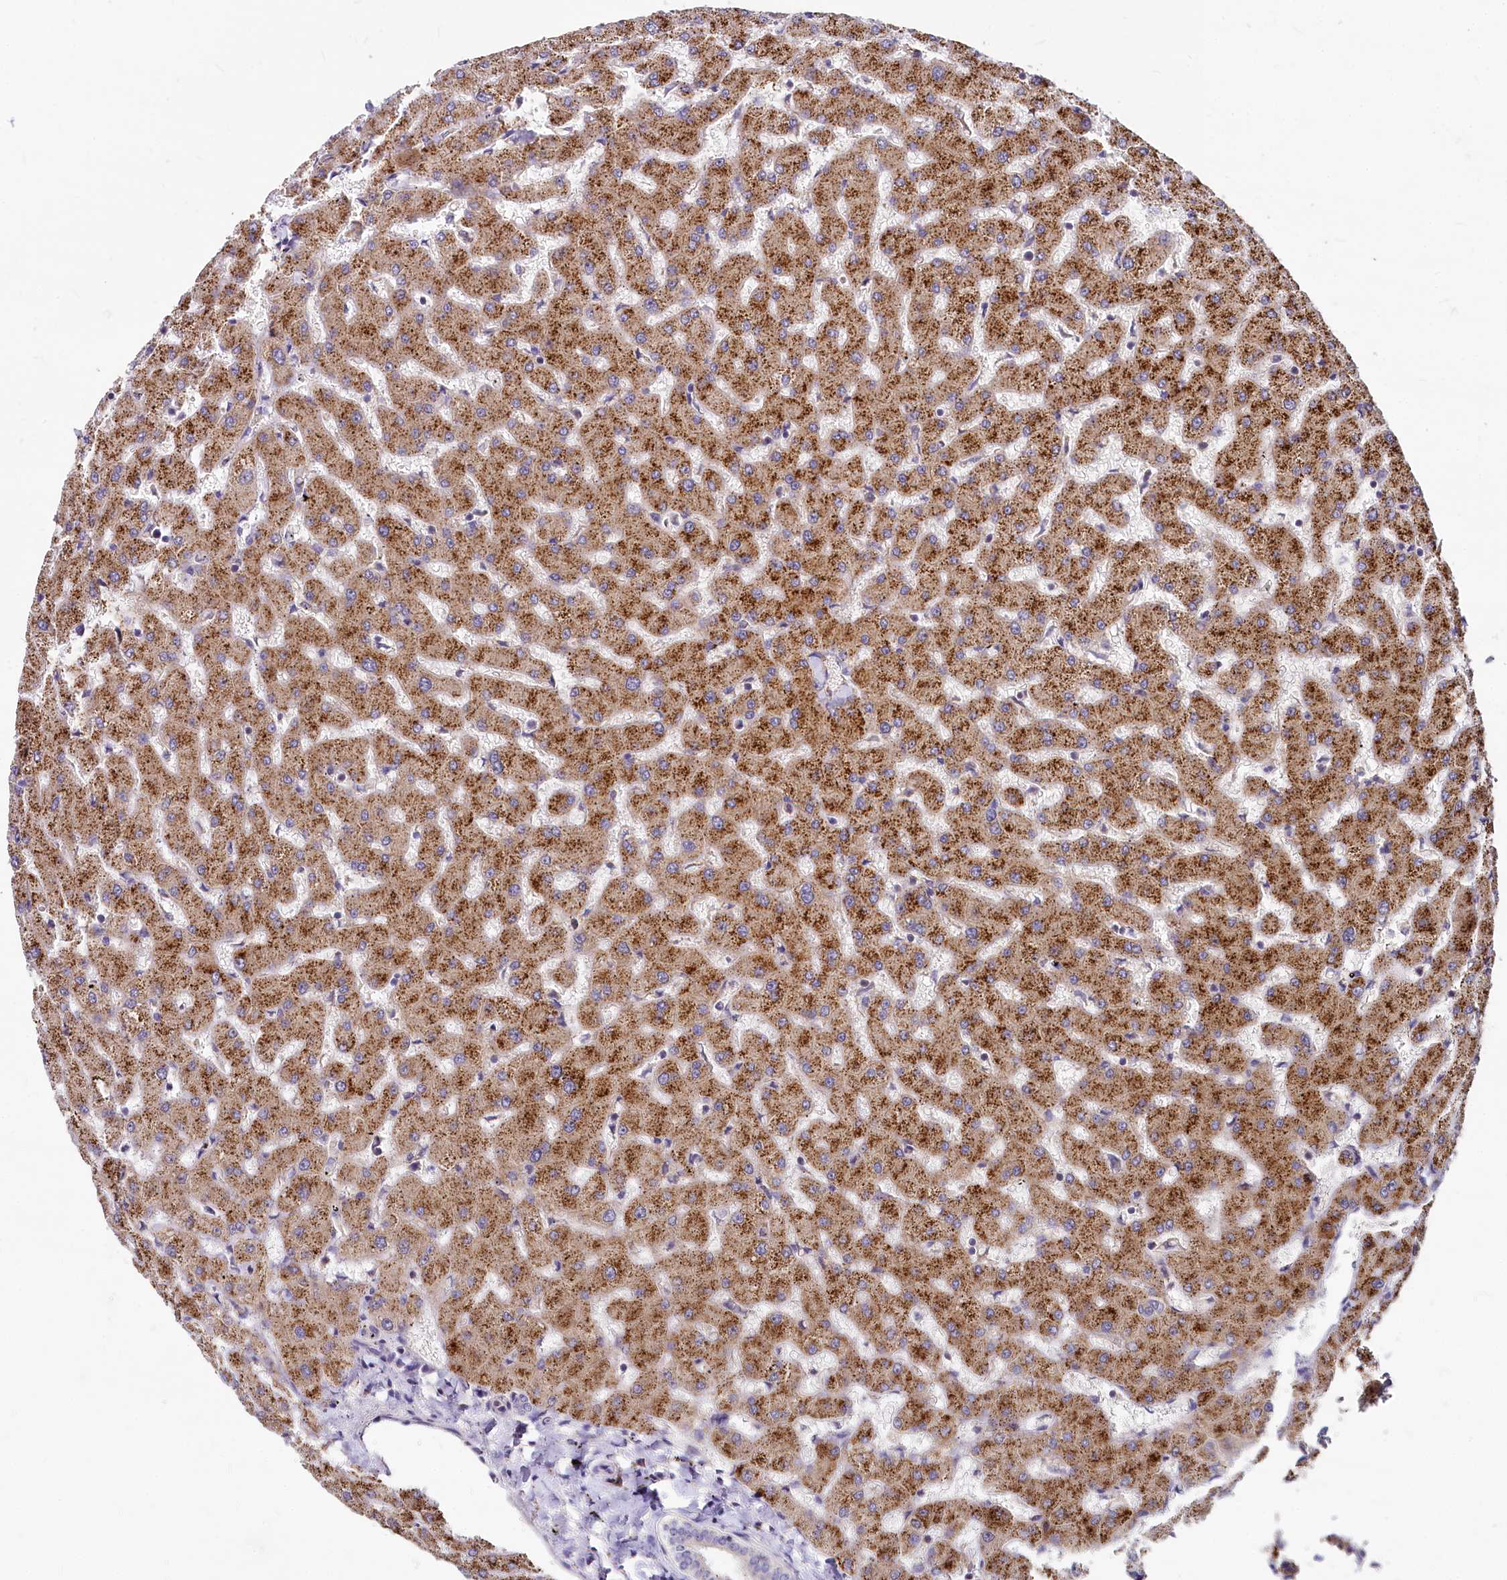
{"staining": {"intensity": "weak", "quantity": "25%-75%", "location": "cytoplasmic/membranous"}, "tissue": "liver", "cell_type": "Cholangiocytes", "image_type": "normal", "snomed": [{"axis": "morphology", "description": "Normal tissue, NOS"}, {"axis": "topography", "description": "Liver"}], "caption": "Weak cytoplasmic/membranous expression is identified in approximately 25%-75% of cholangiocytes in benign liver.", "gene": "EIF2B2", "patient": {"sex": "female", "age": 63}}